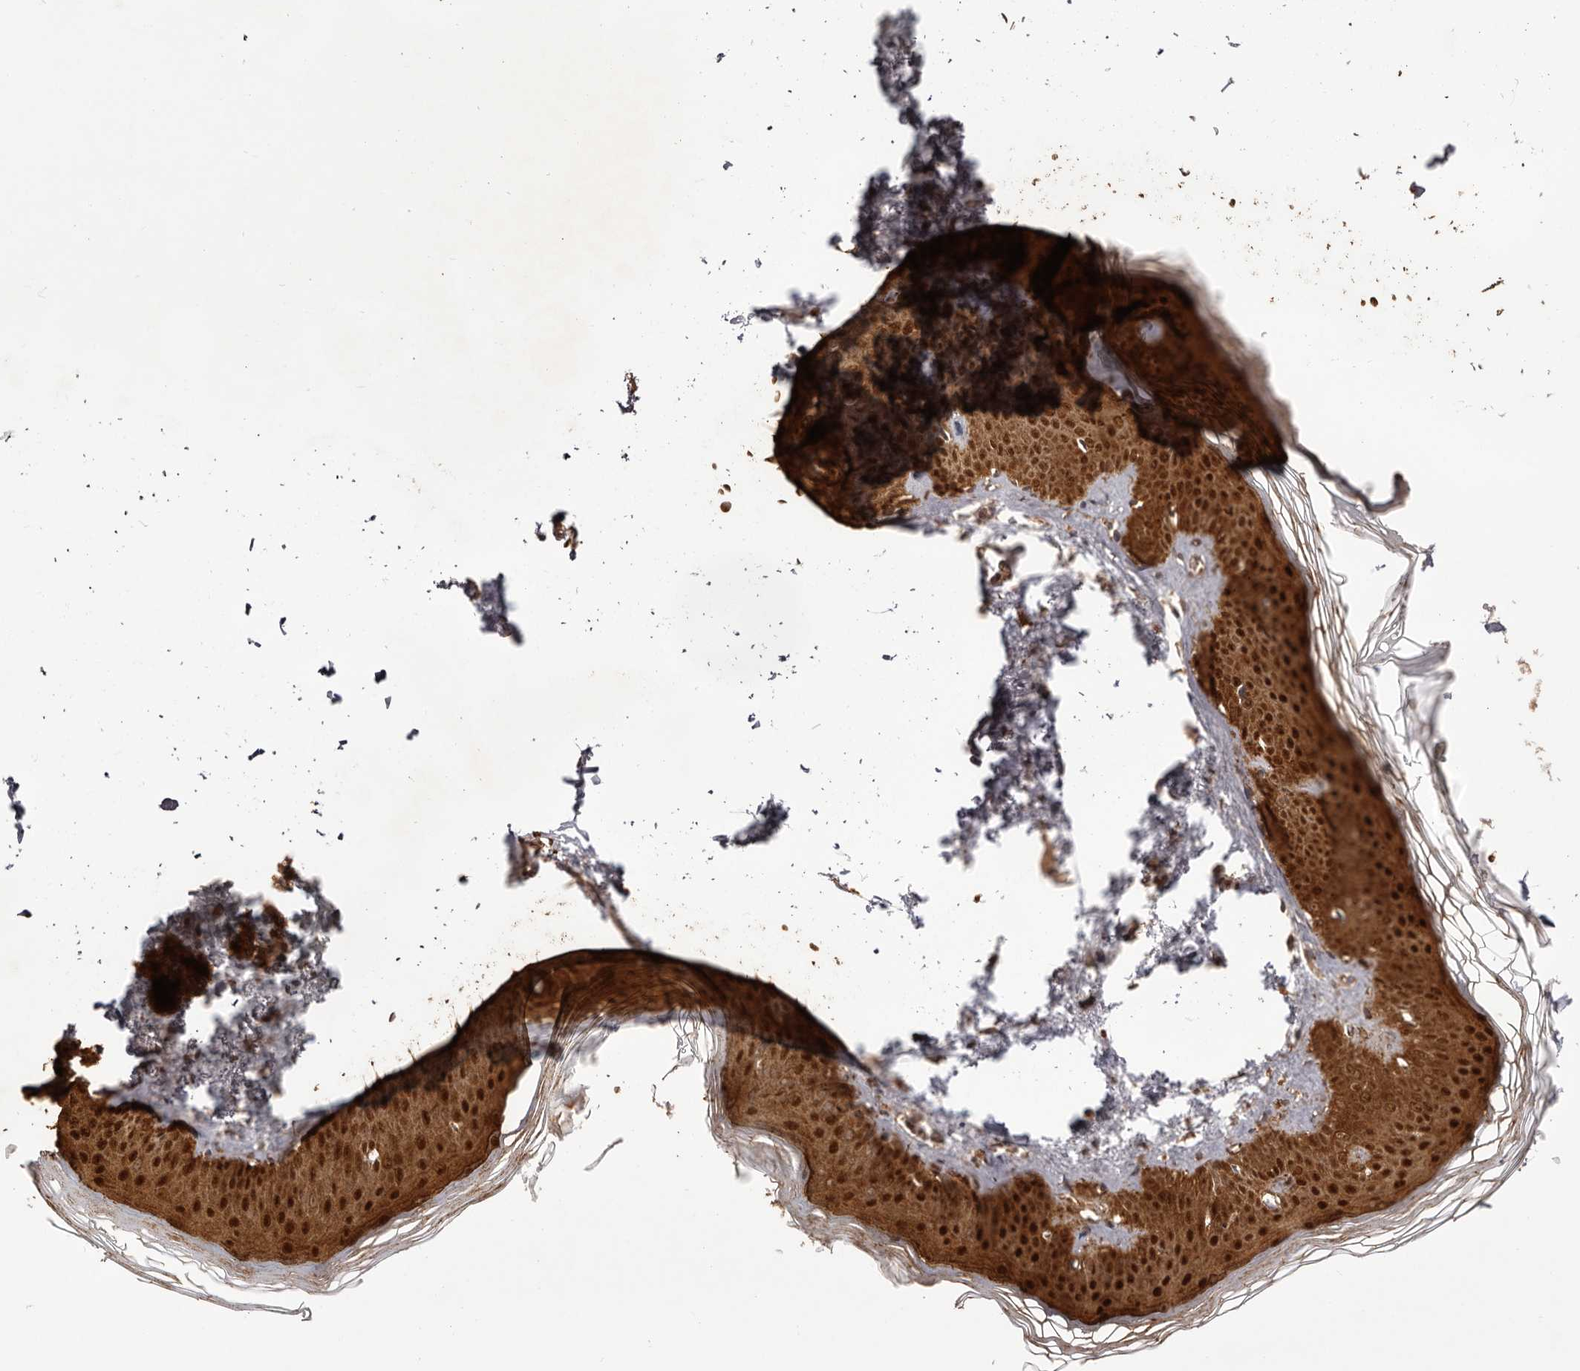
{"staining": {"intensity": "moderate", "quantity": ">75%", "location": "cytoplasmic/membranous"}, "tissue": "skin", "cell_type": "Fibroblasts", "image_type": "normal", "snomed": [{"axis": "morphology", "description": "Normal tissue, NOS"}, {"axis": "topography", "description": "Skin"}], "caption": "Human skin stained with a brown dye exhibits moderate cytoplasmic/membranous positive staining in approximately >75% of fibroblasts.", "gene": "UBR2", "patient": {"sex": "female", "age": 27}}